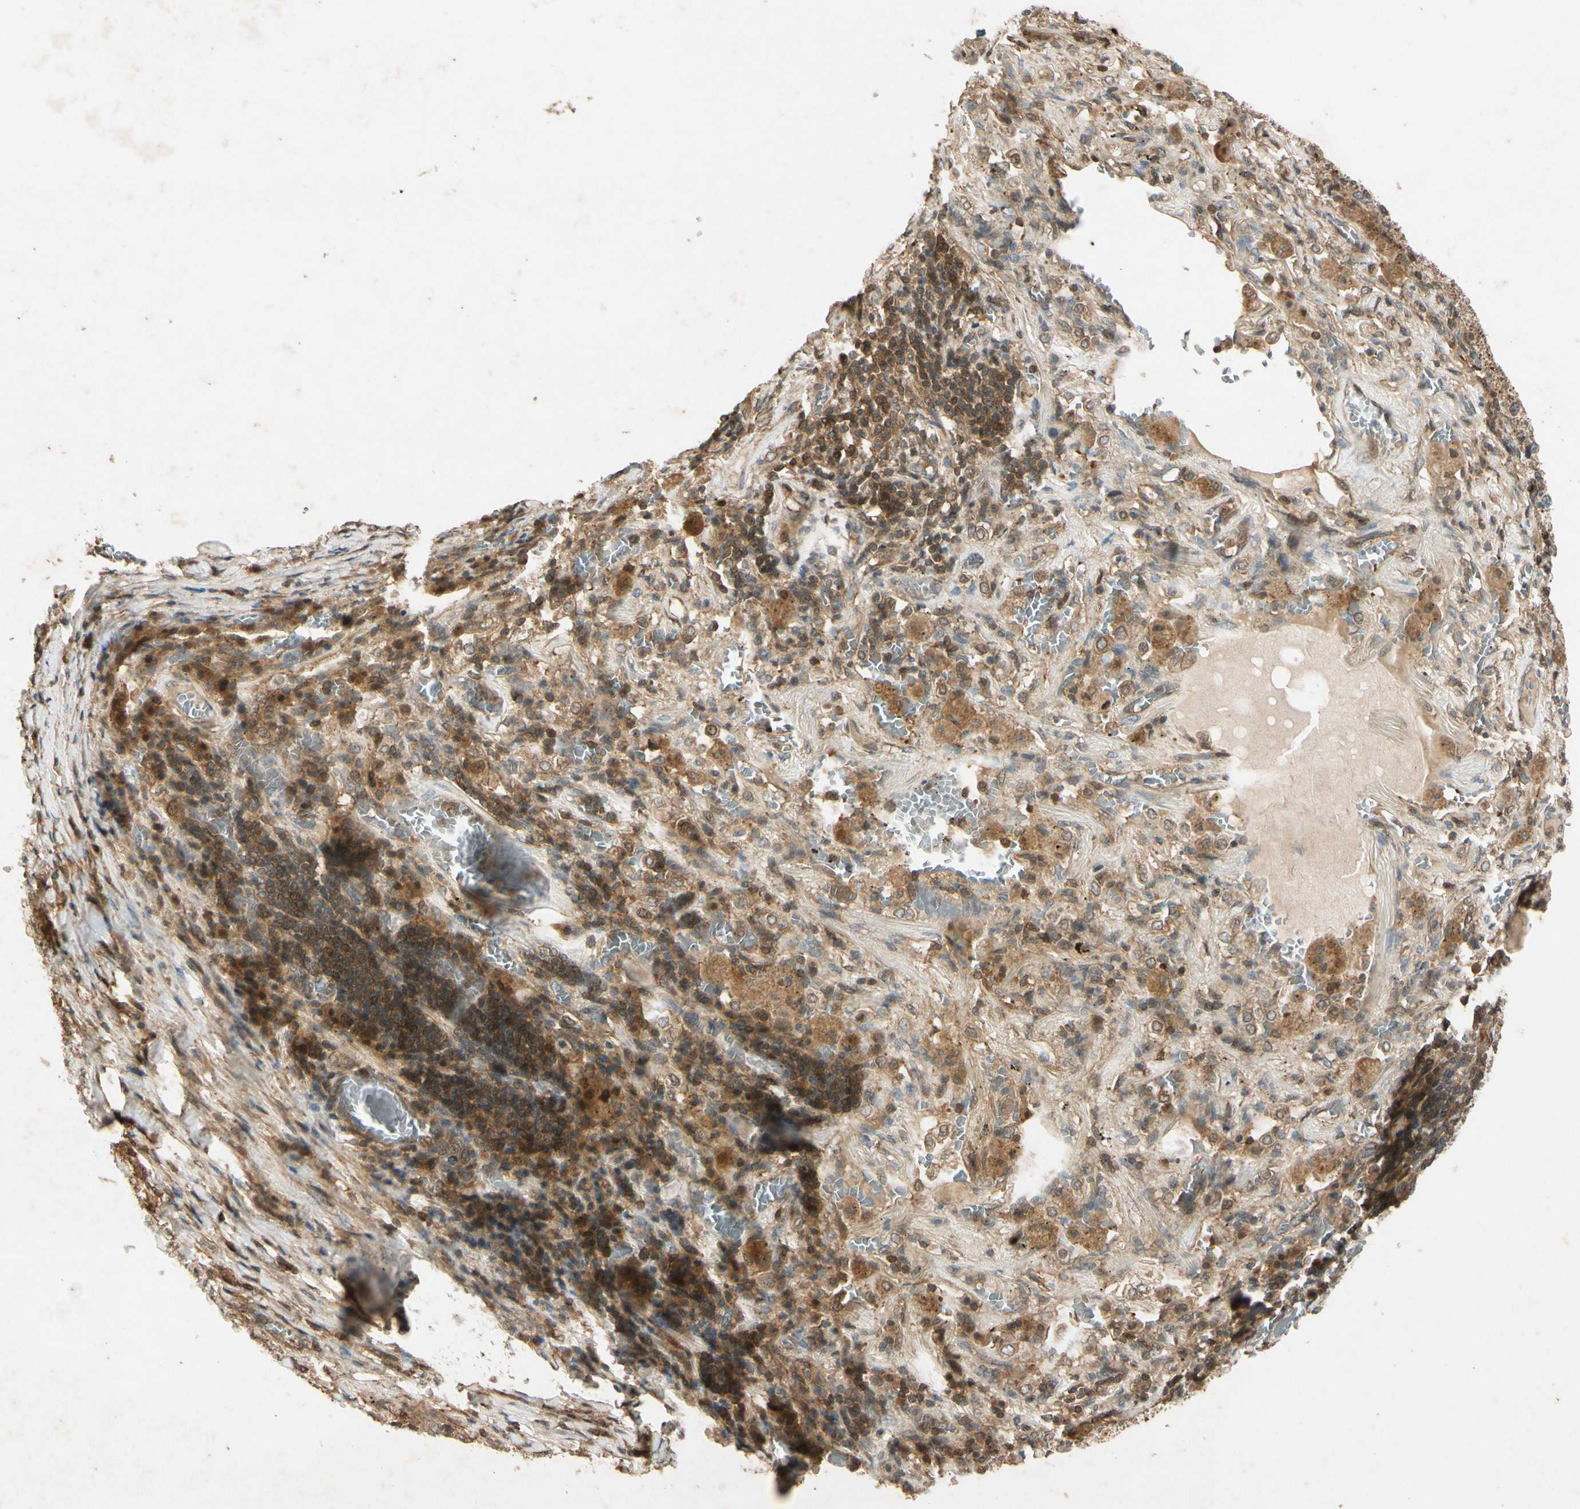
{"staining": {"intensity": "moderate", "quantity": ">75%", "location": "cytoplasmic/membranous"}, "tissue": "lung cancer", "cell_type": "Tumor cells", "image_type": "cancer", "snomed": [{"axis": "morphology", "description": "Squamous cell carcinoma, NOS"}, {"axis": "topography", "description": "Lung"}], "caption": "IHC of squamous cell carcinoma (lung) demonstrates medium levels of moderate cytoplasmic/membranous staining in approximately >75% of tumor cells. (DAB = brown stain, brightfield microscopy at high magnification).", "gene": "EPHA8", "patient": {"sex": "male", "age": 57}}